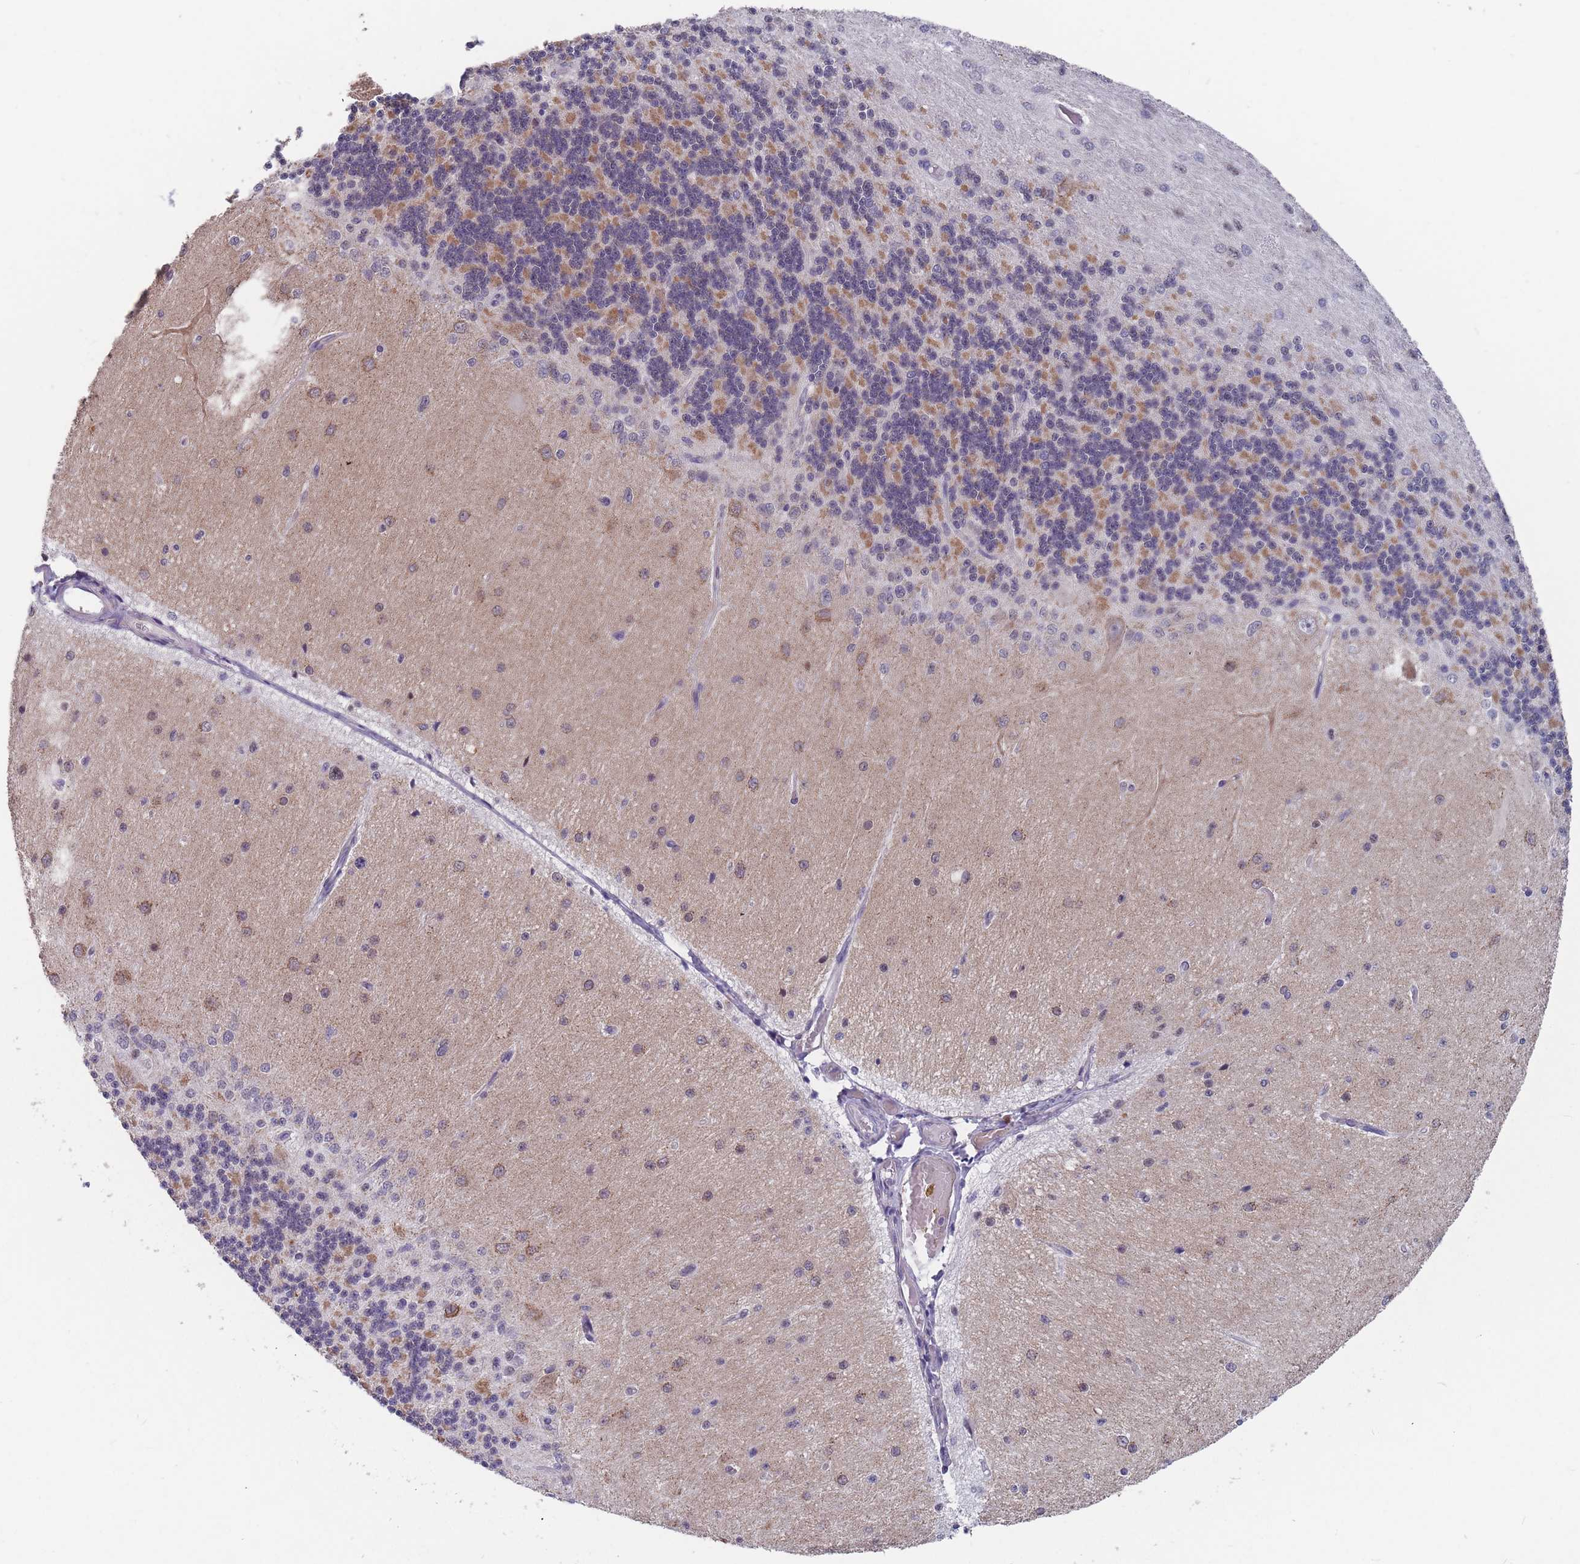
{"staining": {"intensity": "moderate", "quantity": "25%-75%", "location": "cytoplasmic/membranous"}, "tissue": "cerebellum", "cell_type": "Cells in granular layer", "image_type": "normal", "snomed": [{"axis": "morphology", "description": "Normal tissue, NOS"}, {"axis": "topography", "description": "Cerebellum"}], "caption": "DAB (3,3'-diaminobenzidine) immunohistochemical staining of normal cerebellum exhibits moderate cytoplasmic/membranous protein expression in about 25%-75% of cells in granular layer.", "gene": "PEX7", "patient": {"sex": "female", "age": 29}}